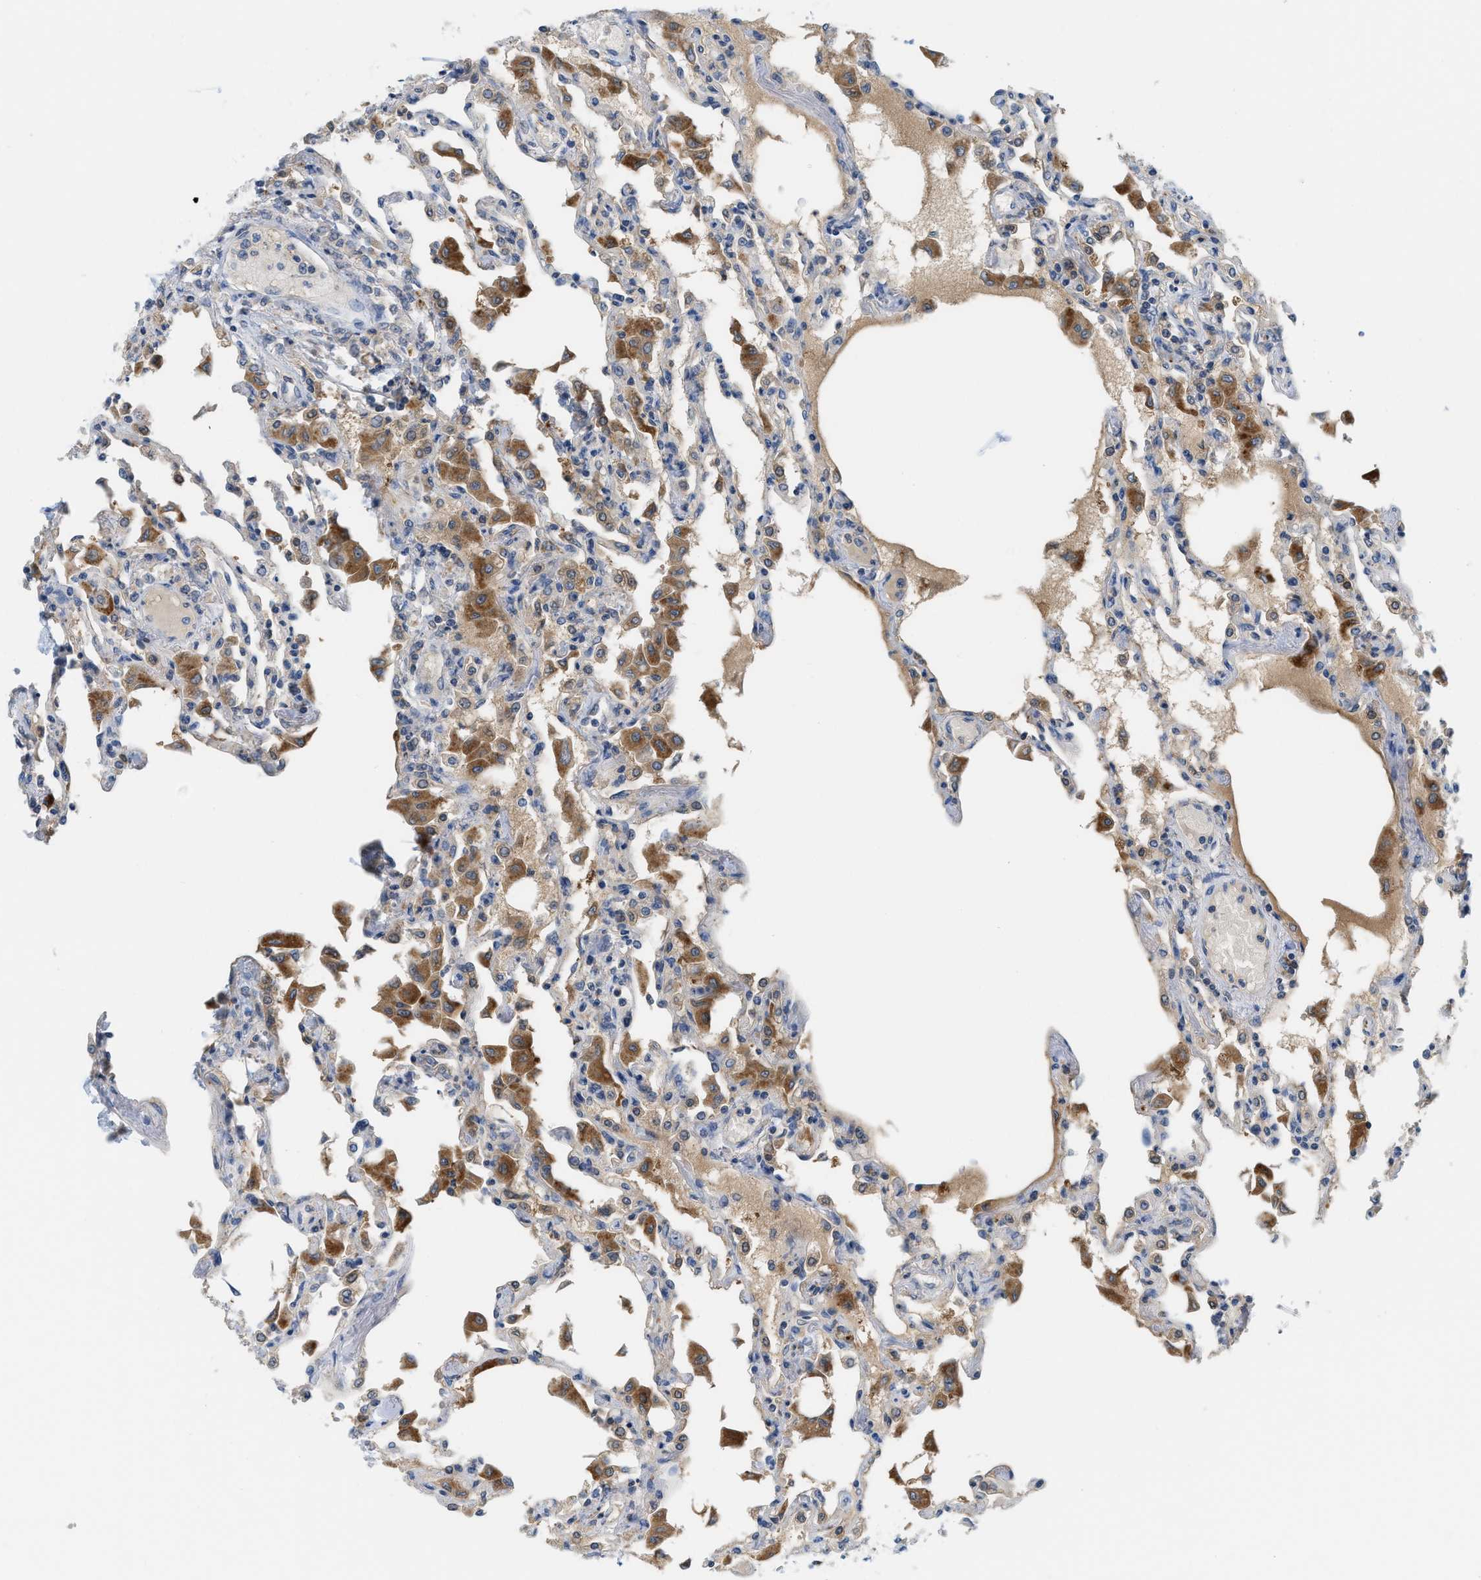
{"staining": {"intensity": "weak", "quantity": "25%-75%", "location": "cytoplasmic/membranous"}, "tissue": "lung", "cell_type": "Alveolar cells", "image_type": "normal", "snomed": [{"axis": "morphology", "description": "Normal tissue, NOS"}, {"axis": "topography", "description": "Bronchus"}, {"axis": "topography", "description": "Lung"}], "caption": "The micrograph exhibits immunohistochemical staining of normal lung. There is weak cytoplasmic/membranous positivity is identified in approximately 25%-75% of alveolar cells. The staining is performed using DAB brown chromogen to label protein expression. The nuclei are counter-stained blue using hematoxylin.", "gene": "CSTB", "patient": {"sex": "female", "age": 49}}